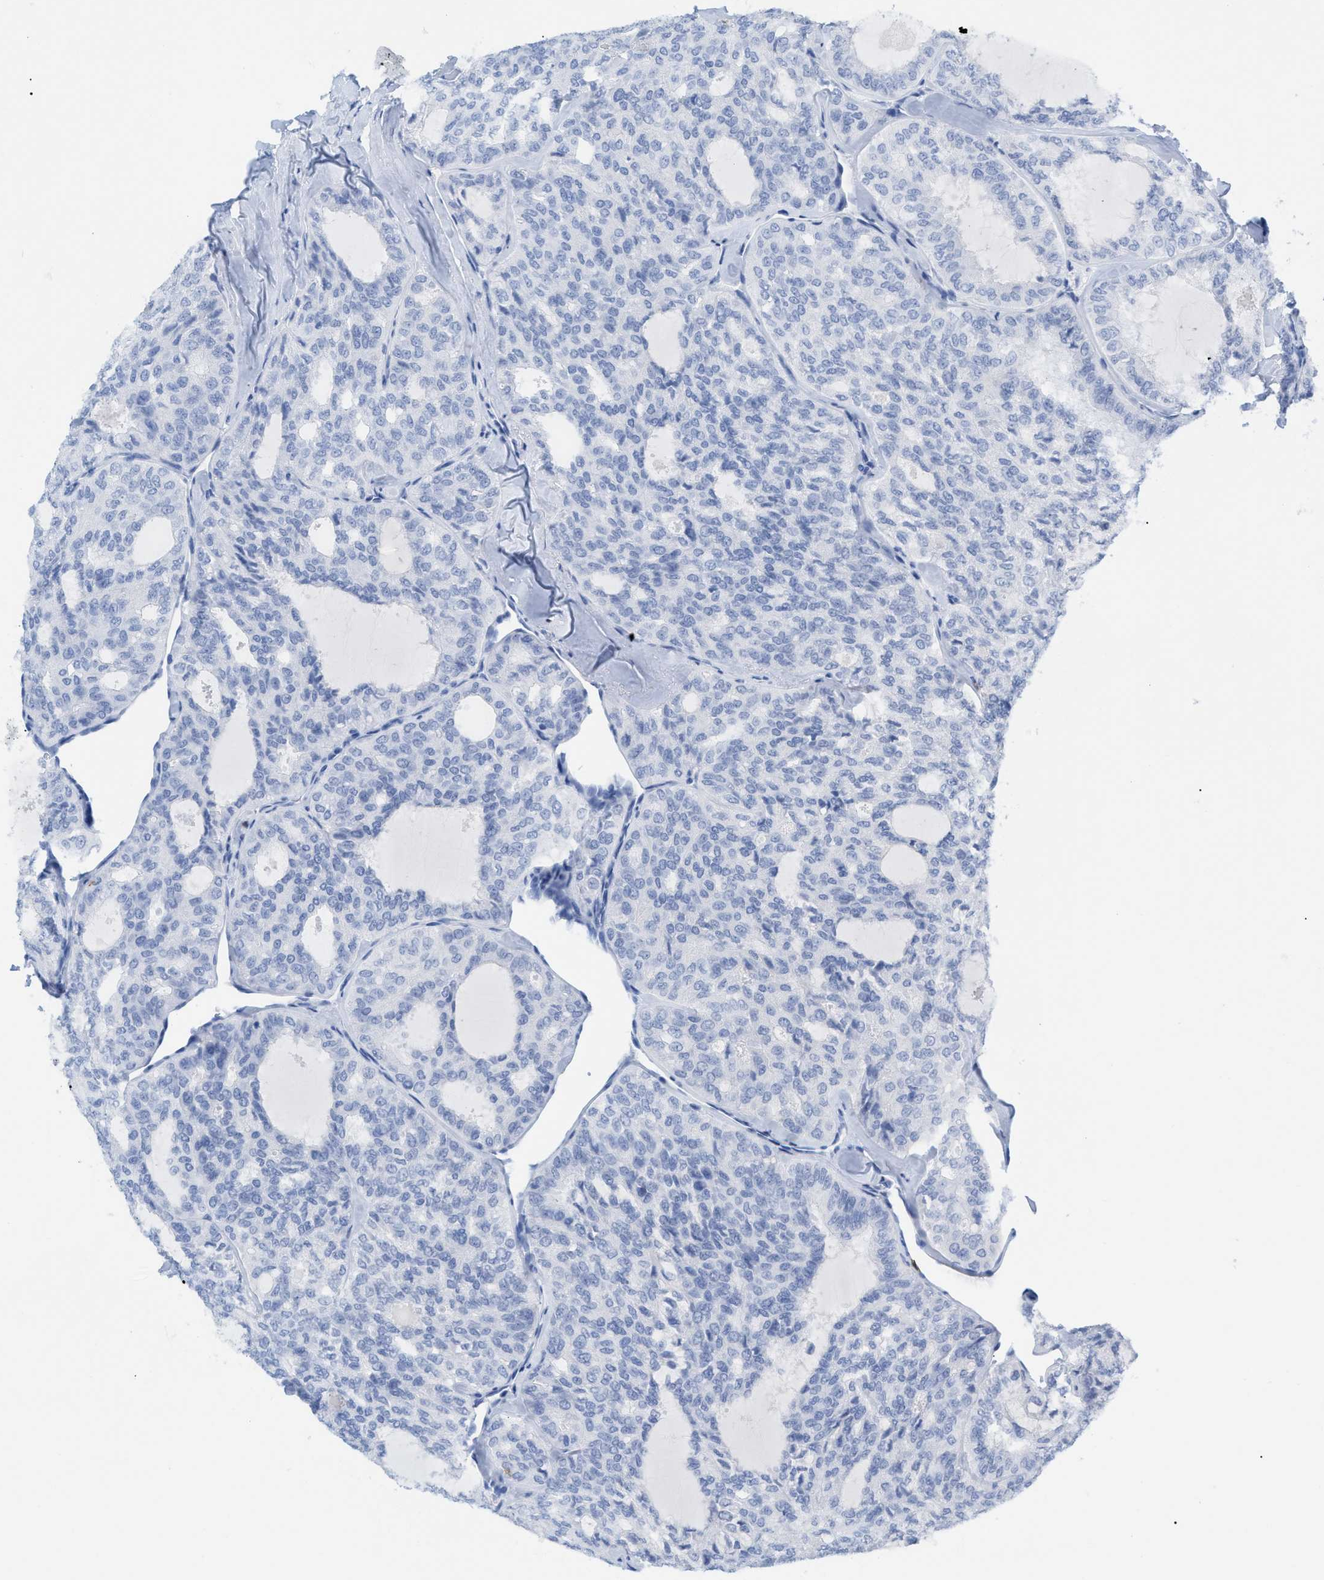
{"staining": {"intensity": "negative", "quantity": "none", "location": "none"}, "tissue": "thyroid cancer", "cell_type": "Tumor cells", "image_type": "cancer", "snomed": [{"axis": "morphology", "description": "Follicular adenoma carcinoma, NOS"}, {"axis": "topography", "description": "Thyroid gland"}], "caption": "An immunohistochemistry (IHC) image of thyroid cancer (follicular adenoma carcinoma) is shown. There is no staining in tumor cells of thyroid cancer (follicular adenoma carcinoma).", "gene": "CD5", "patient": {"sex": "male", "age": 75}}